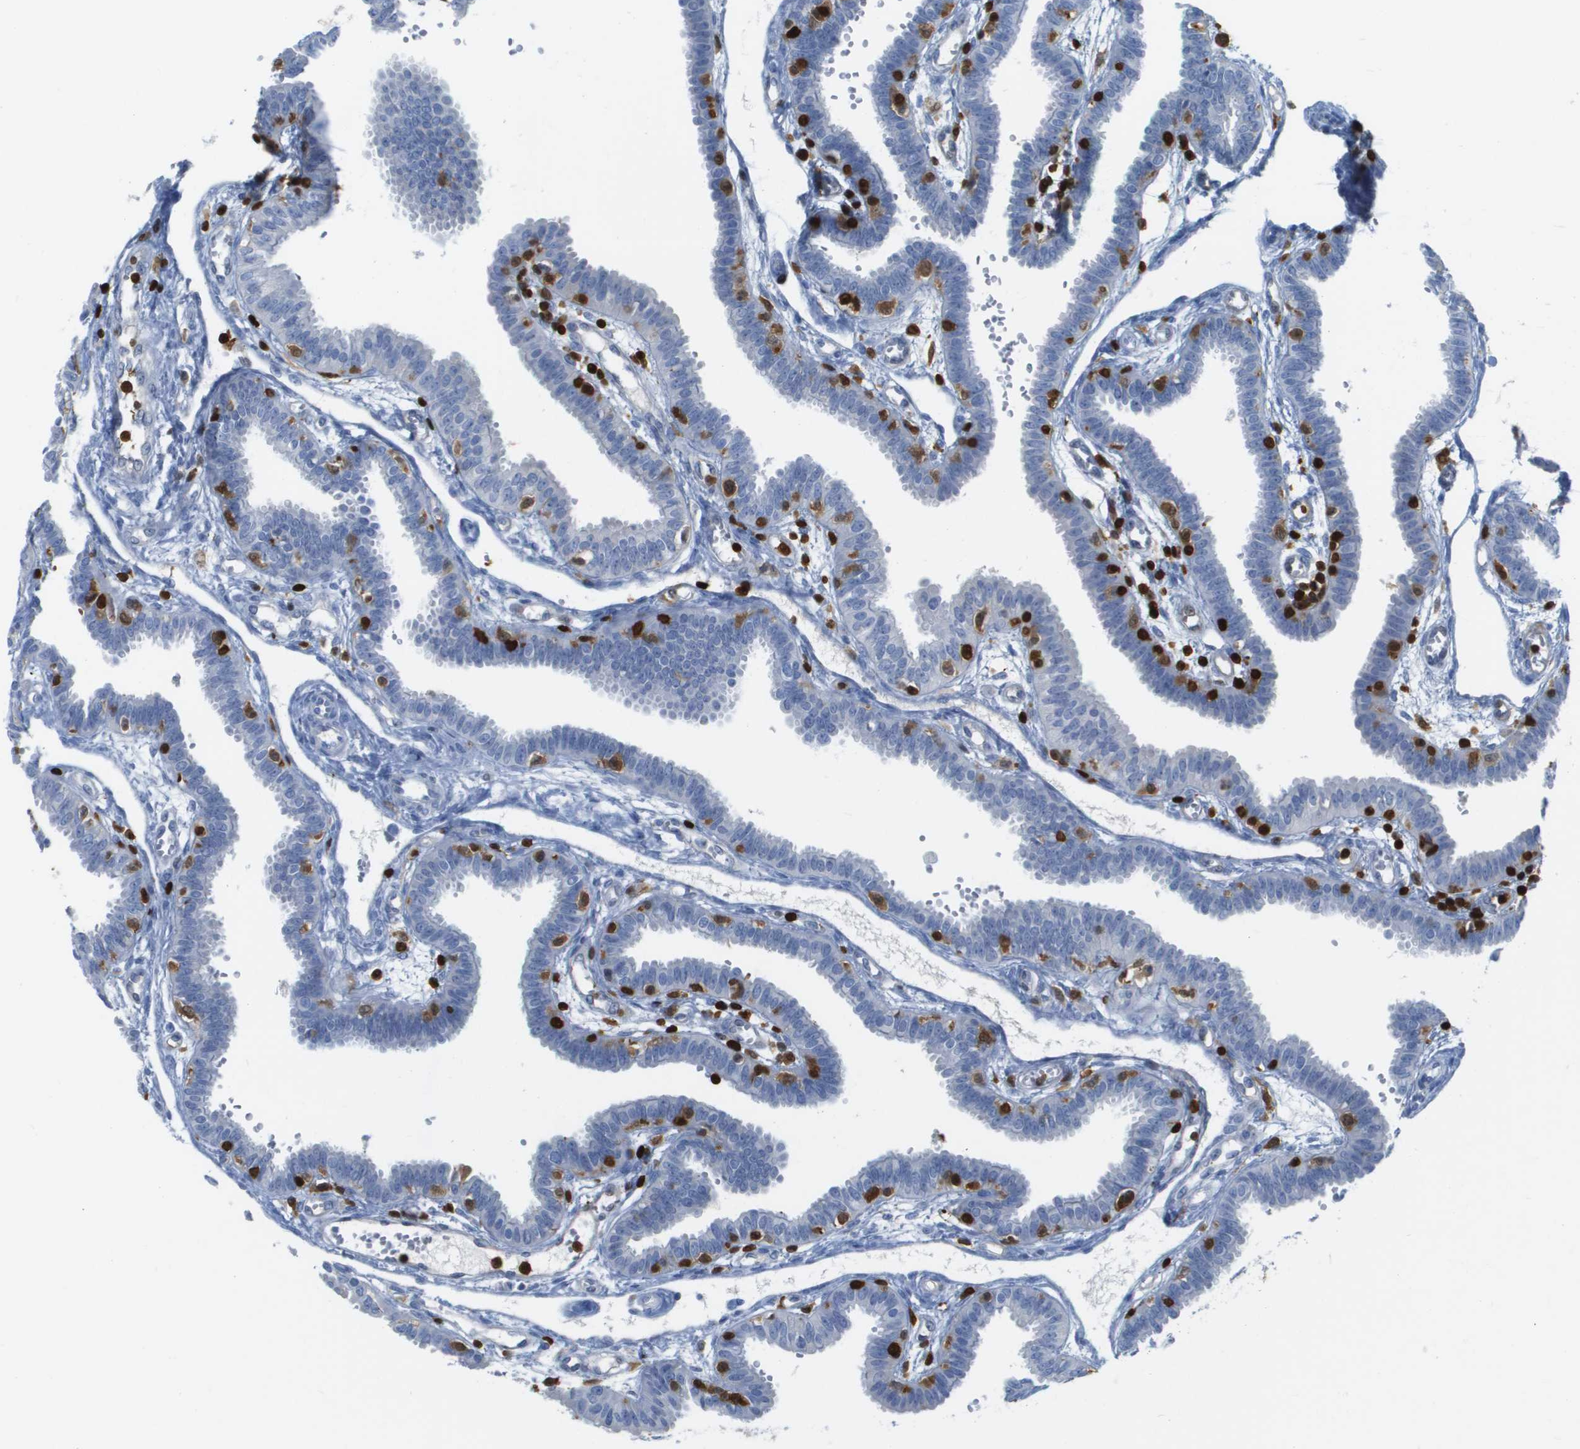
{"staining": {"intensity": "negative", "quantity": "none", "location": "none"}, "tissue": "fallopian tube", "cell_type": "Glandular cells", "image_type": "normal", "snomed": [{"axis": "morphology", "description": "Normal tissue, NOS"}, {"axis": "topography", "description": "Fallopian tube"}], "caption": "Immunohistochemistry (IHC) of normal fallopian tube exhibits no staining in glandular cells. (Immunohistochemistry, brightfield microscopy, high magnification).", "gene": "DOCK5", "patient": {"sex": "female", "age": 32}}